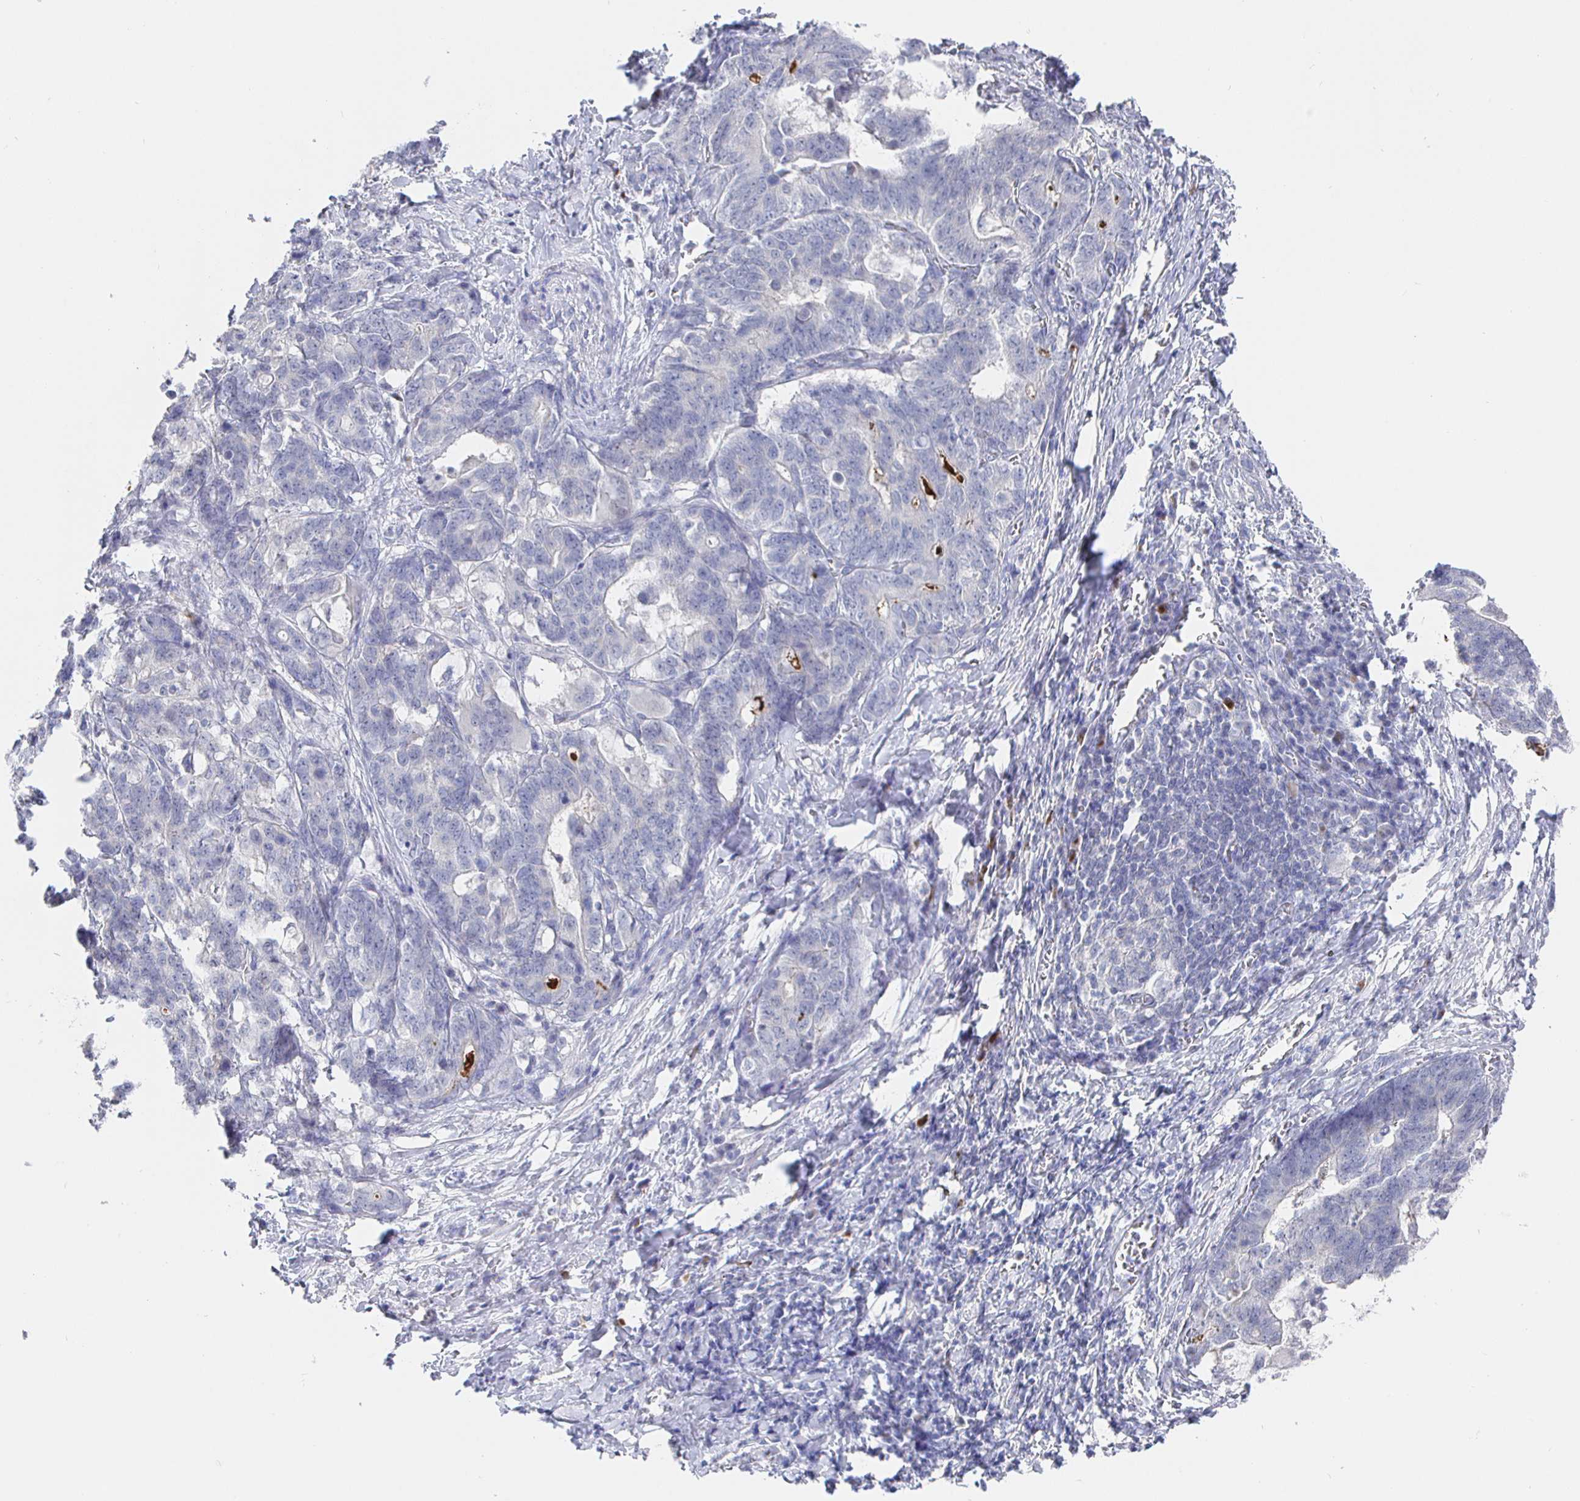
{"staining": {"intensity": "negative", "quantity": "none", "location": "none"}, "tissue": "stomach cancer", "cell_type": "Tumor cells", "image_type": "cancer", "snomed": [{"axis": "morphology", "description": "Normal tissue, NOS"}, {"axis": "morphology", "description": "Adenocarcinoma, NOS"}, {"axis": "topography", "description": "Stomach"}], "caption": "Immunohistochemical staining of stomach adenocarcinoma demonstrates no significant staining in tumor cells.", "gene": "LRRC23", "patient": {"sex": "female", "age": 64}}